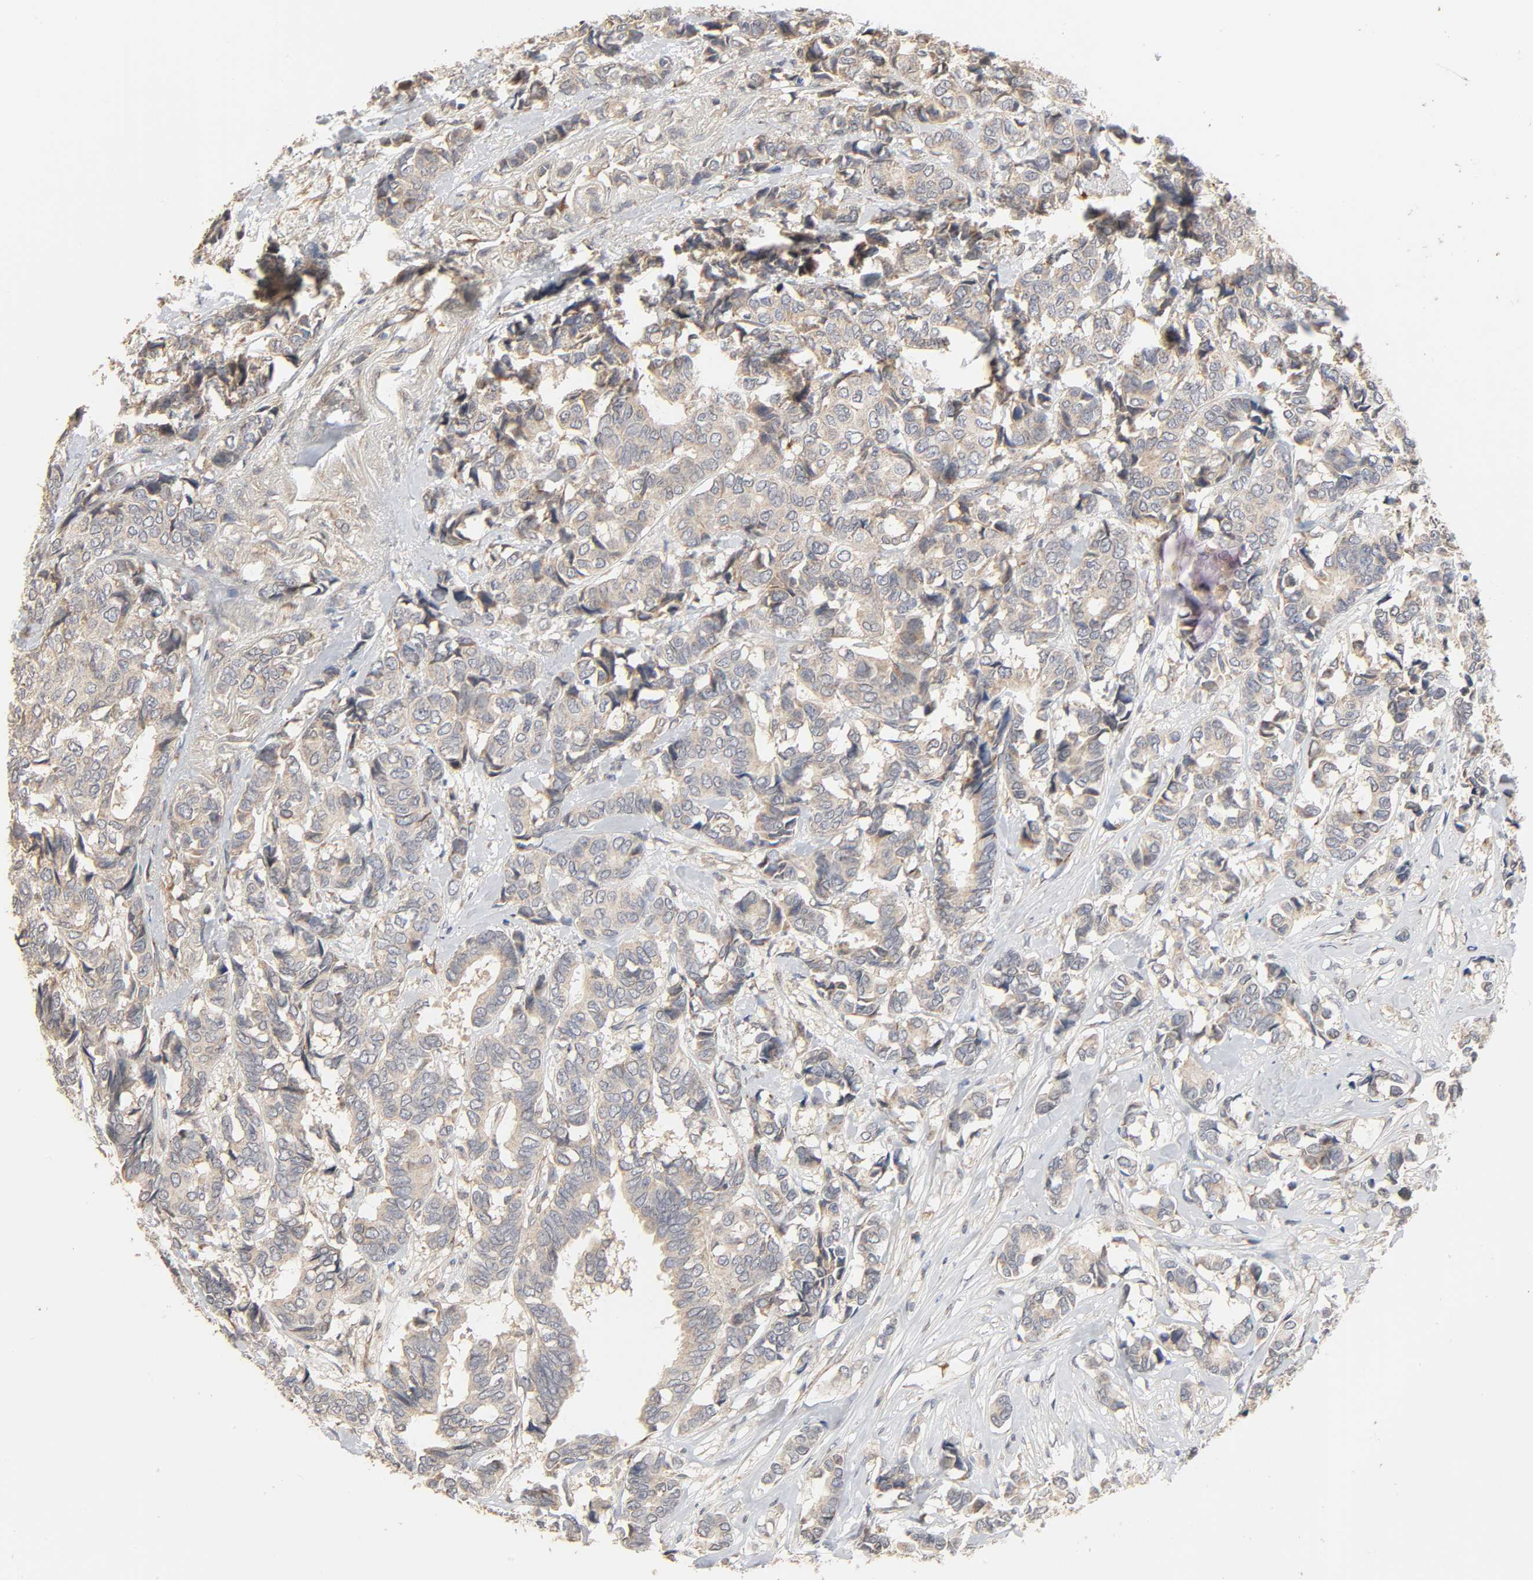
{"staining": {"intensity": "weak", "quantity": ">75%", "location": "cytoplasmic/membranous"}, "tissue": "breast cancer", "cell_type": "Tumor cells", "image_type": "cancer", "snomed": [{"axis": "morphology", "description": "Duct carcinoma"}, {"axis": "topography", "description": "Breast"}], "caption": "Breast cancer stained for a protein (brown) displays weak cytoplasmic/membranous positive staining in approximately >75% of tumor cells.", "gene": "CLEC4E", "patient": {"sex": "female", "age": 87}}